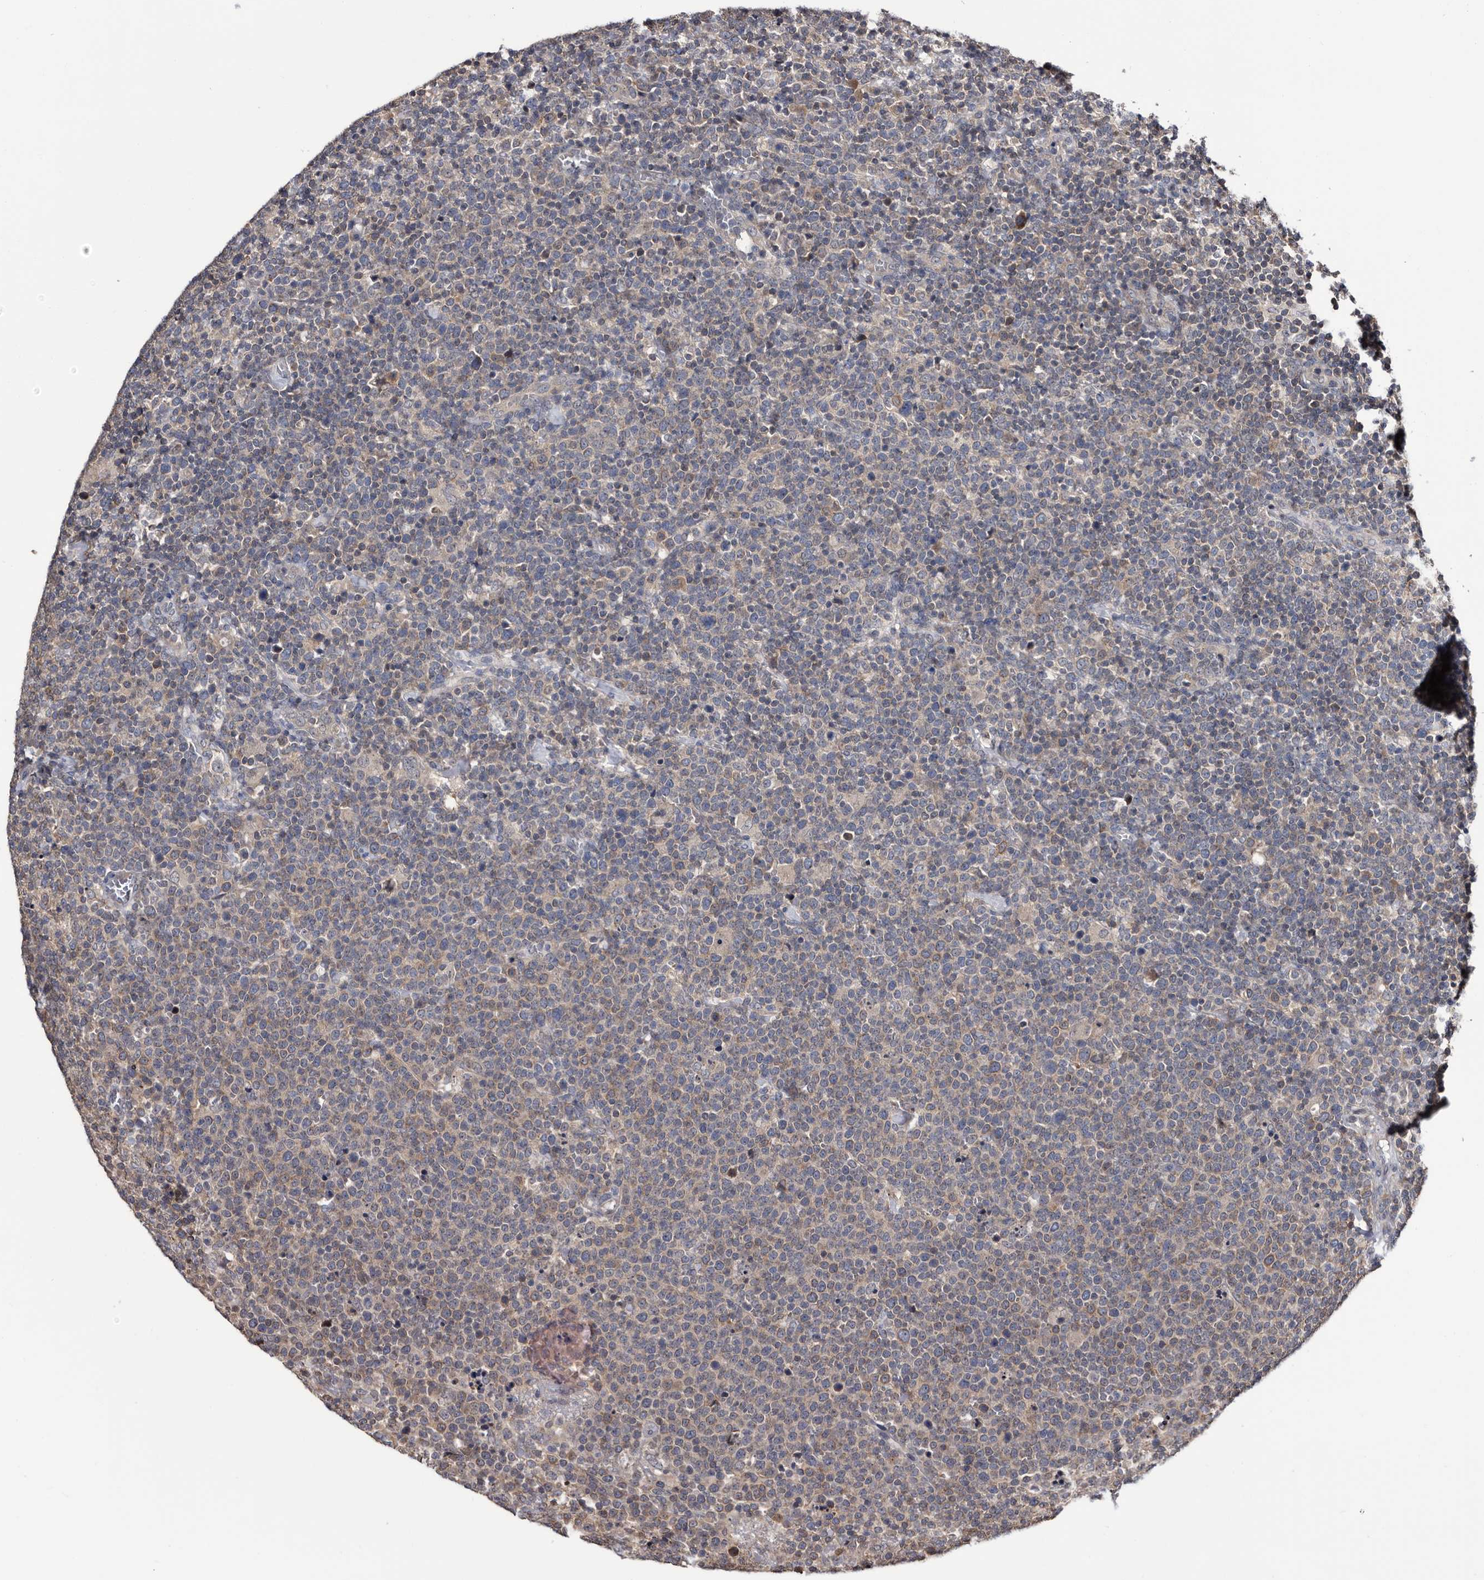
{"staining": {"intensity": "weak", "quantity": "<25%", "location": "cytoplasmic/membranous"}, "tissue": "lymphoma", "cell_type": "Tumor cells", "image_type": "cancer", "snomed": [{"axis": "morphology", "description": "Malignant lymphoma, non-Hodgkin's type, High grade"}, {"axis": "topography", "description": "Lymph node"}], "caption": "A micrograph of human lymphoma is negative for staining in tumor cells. (IHC, brightfield microscopy, high magnification).", "gene": "TTI2", "patient": {"sex": "male", "age": 61}}